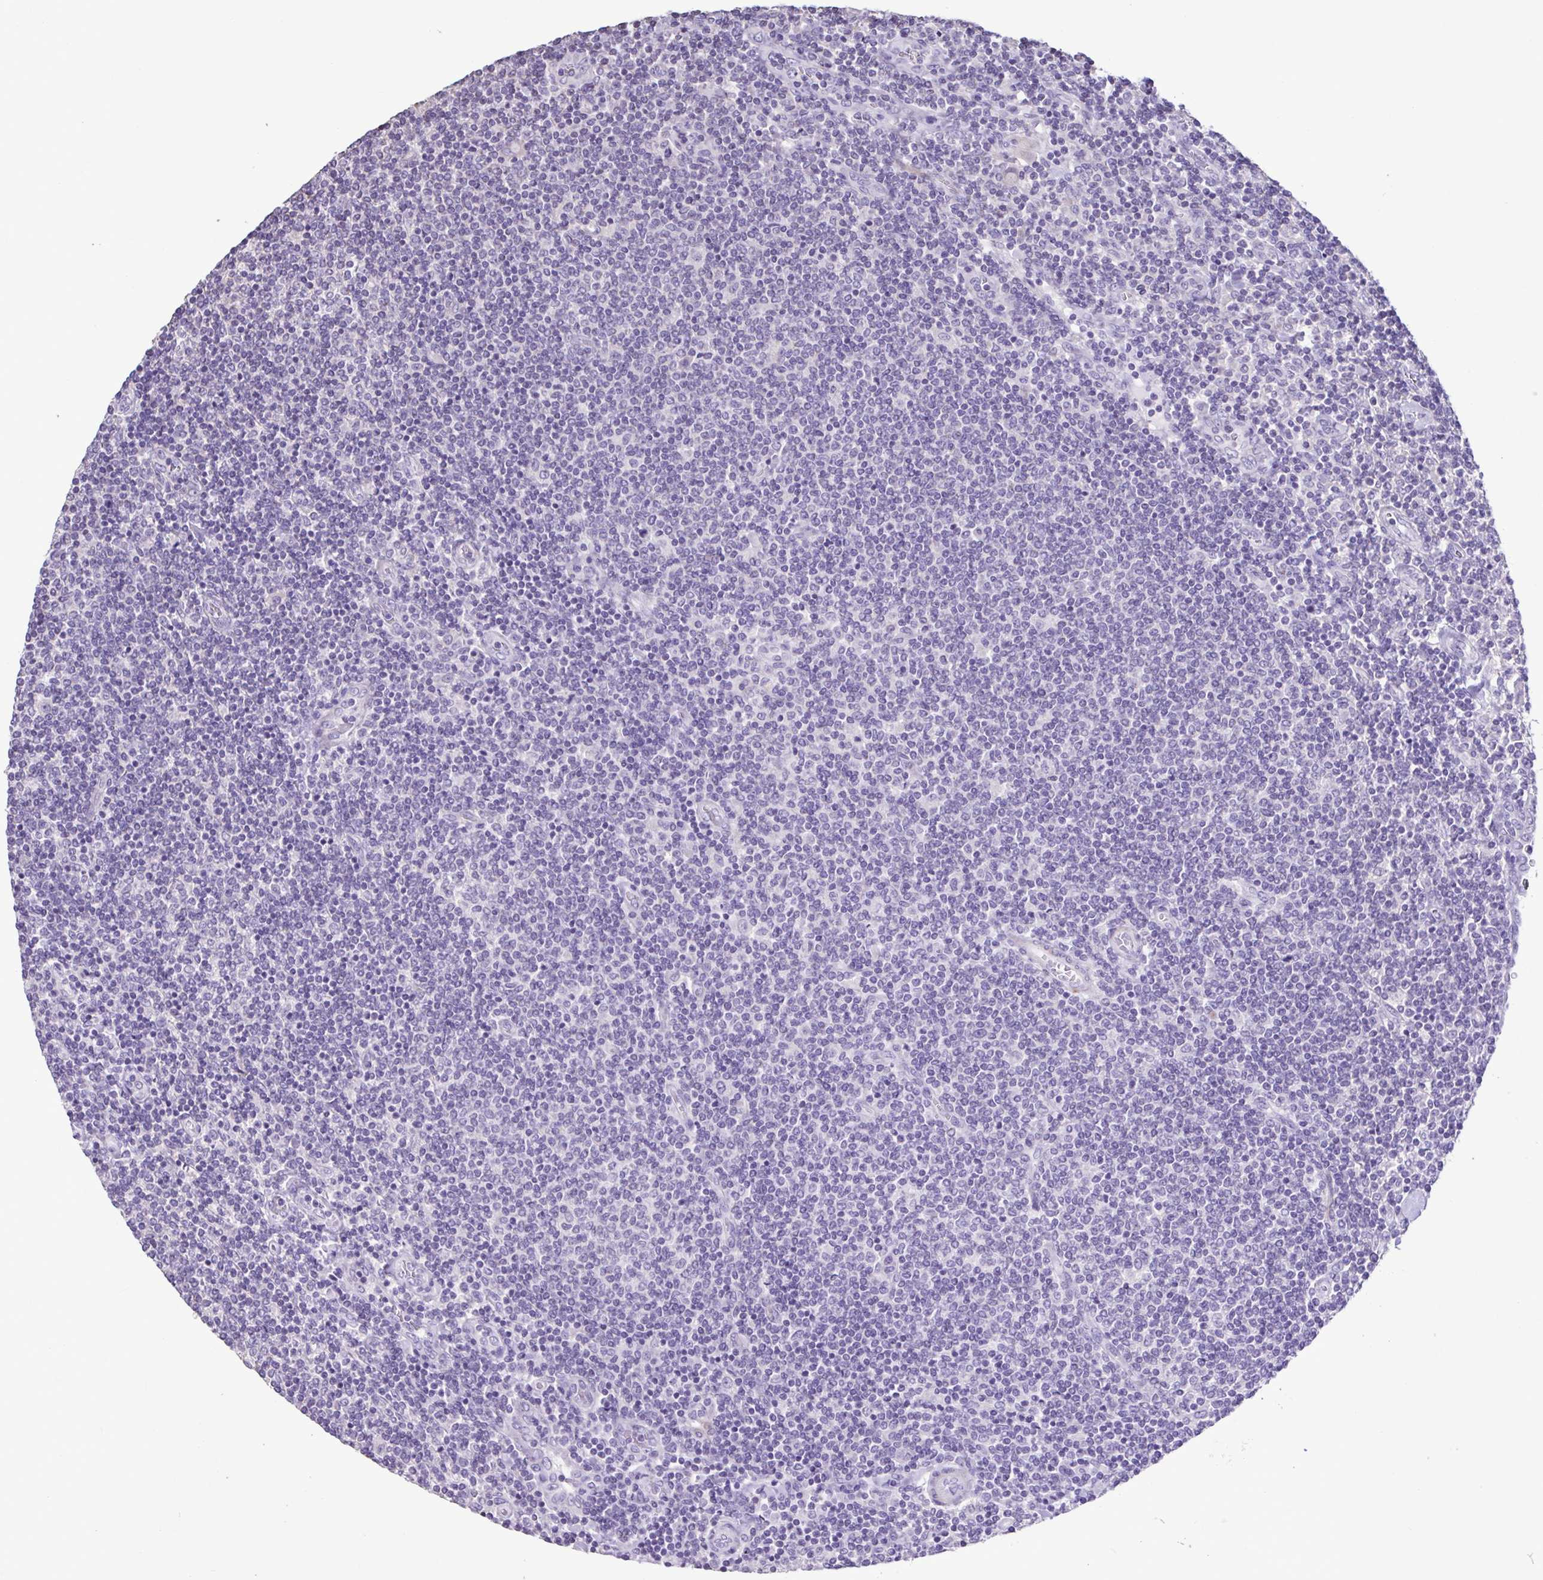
{"staining": {"intensity": "negative", "quantity": "none", "location": "none"}, "tissue": "lymphoma", "cell_type": "Tumor cells", "image_type": "cancer", "snomed": [{"axis": "morphology", "description": "Malignant lymphoma, non-Hodgkin's type, Low grade"}, {"axis": "topography", "description": "Lymph node"}], "caption": "IHC micrograph of human lymphoma stained for a protein (brown), which shows no expression in tumor cells.", "gene": "PLA2G4E", "patient": {"sex": "male", "age": 52}}